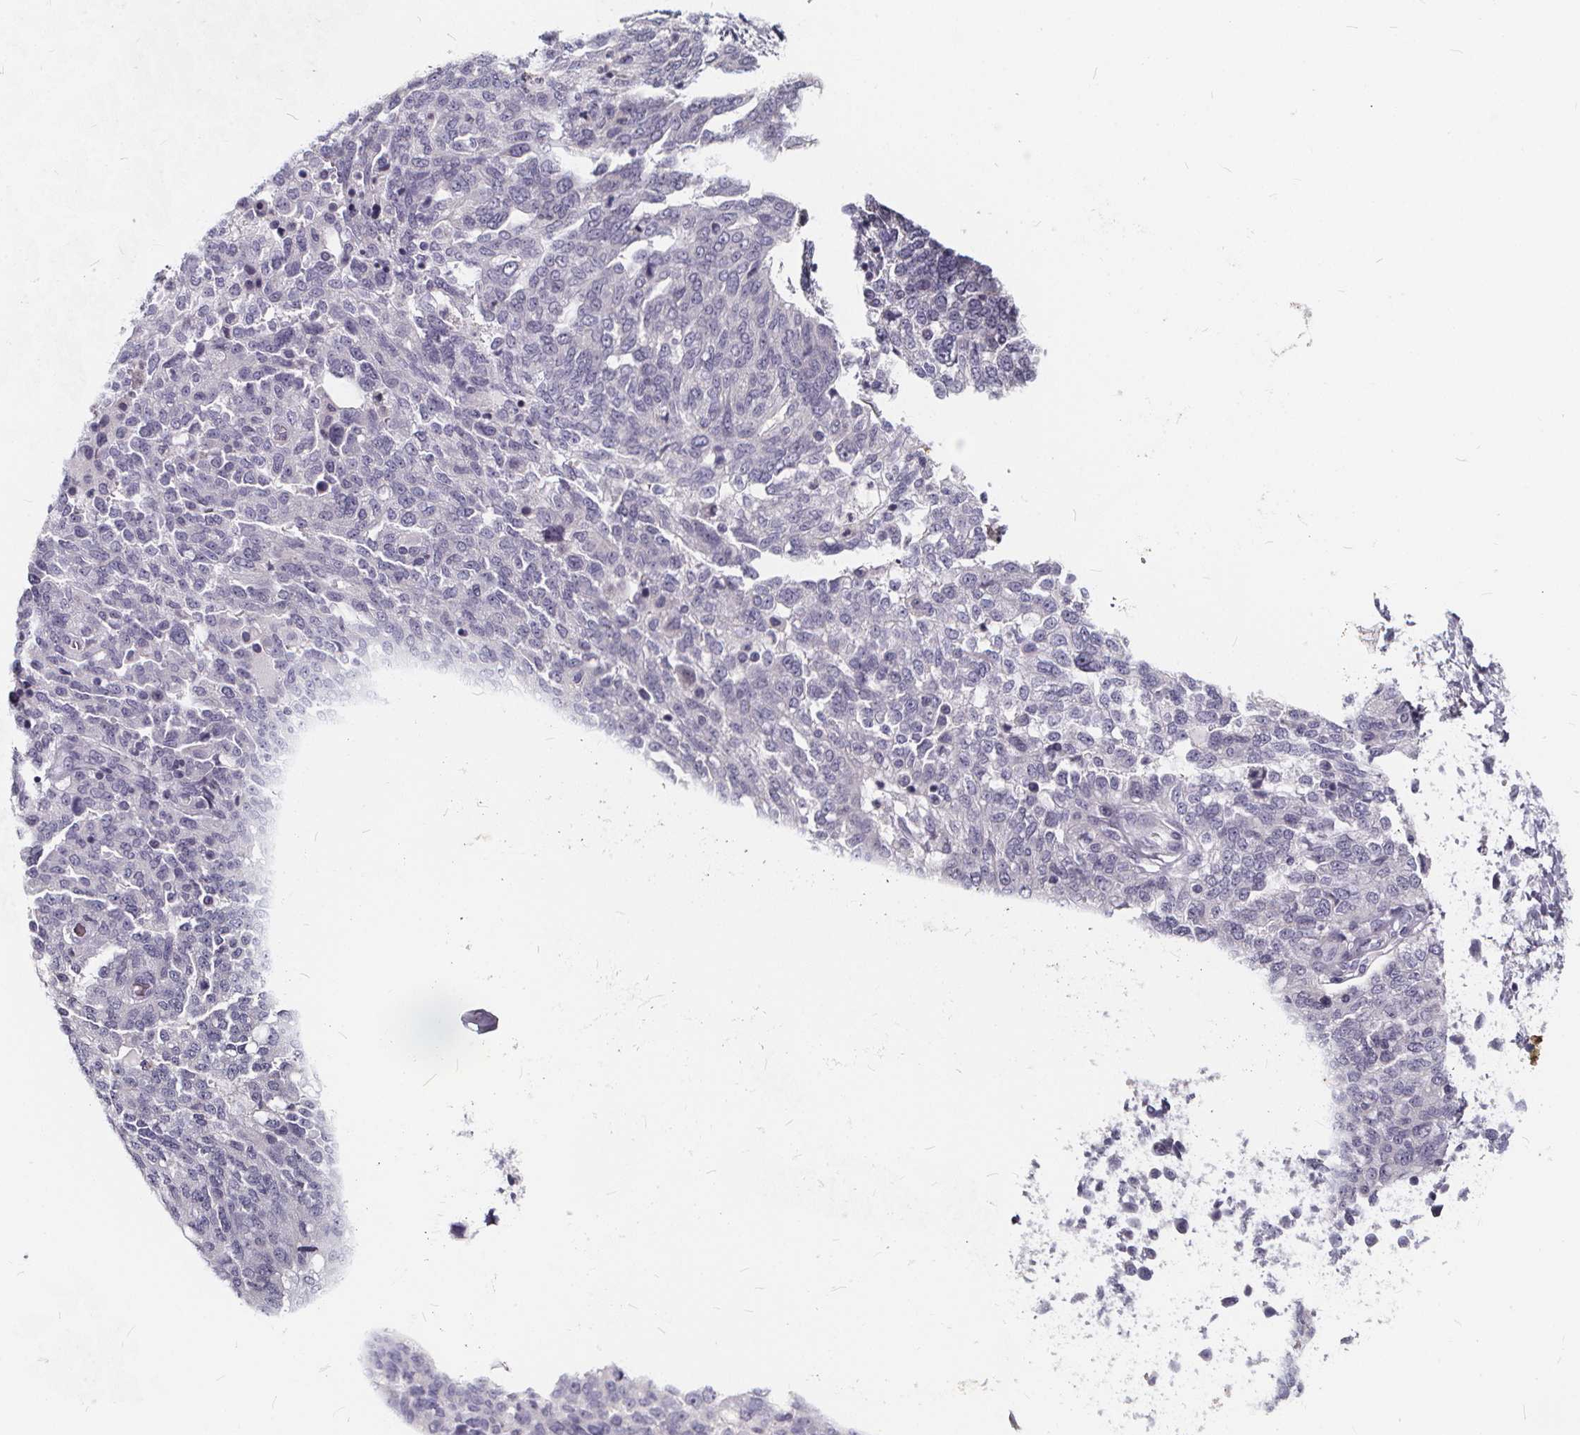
{"staining": {"intensity": "negative", "quantity": "none", "location": "none"}, "tissue": "ovarian cancer", "cell_type": "Tumor cells", "image_type": "cancer", "snomed": [{"axis": "morphology", "description": "Cystadenocarcinoma, serous, NOS"}, {"axis": "topography", "description": "Ovary"}], "caption": "Human ovarian serous cystadenocarcinoma stained for a protein using immunohistochemistry (IHC) demonstrates no staining in tumor cells.", "gene": "SPEF2", "patient": {"sex": "female", "age": 67}}